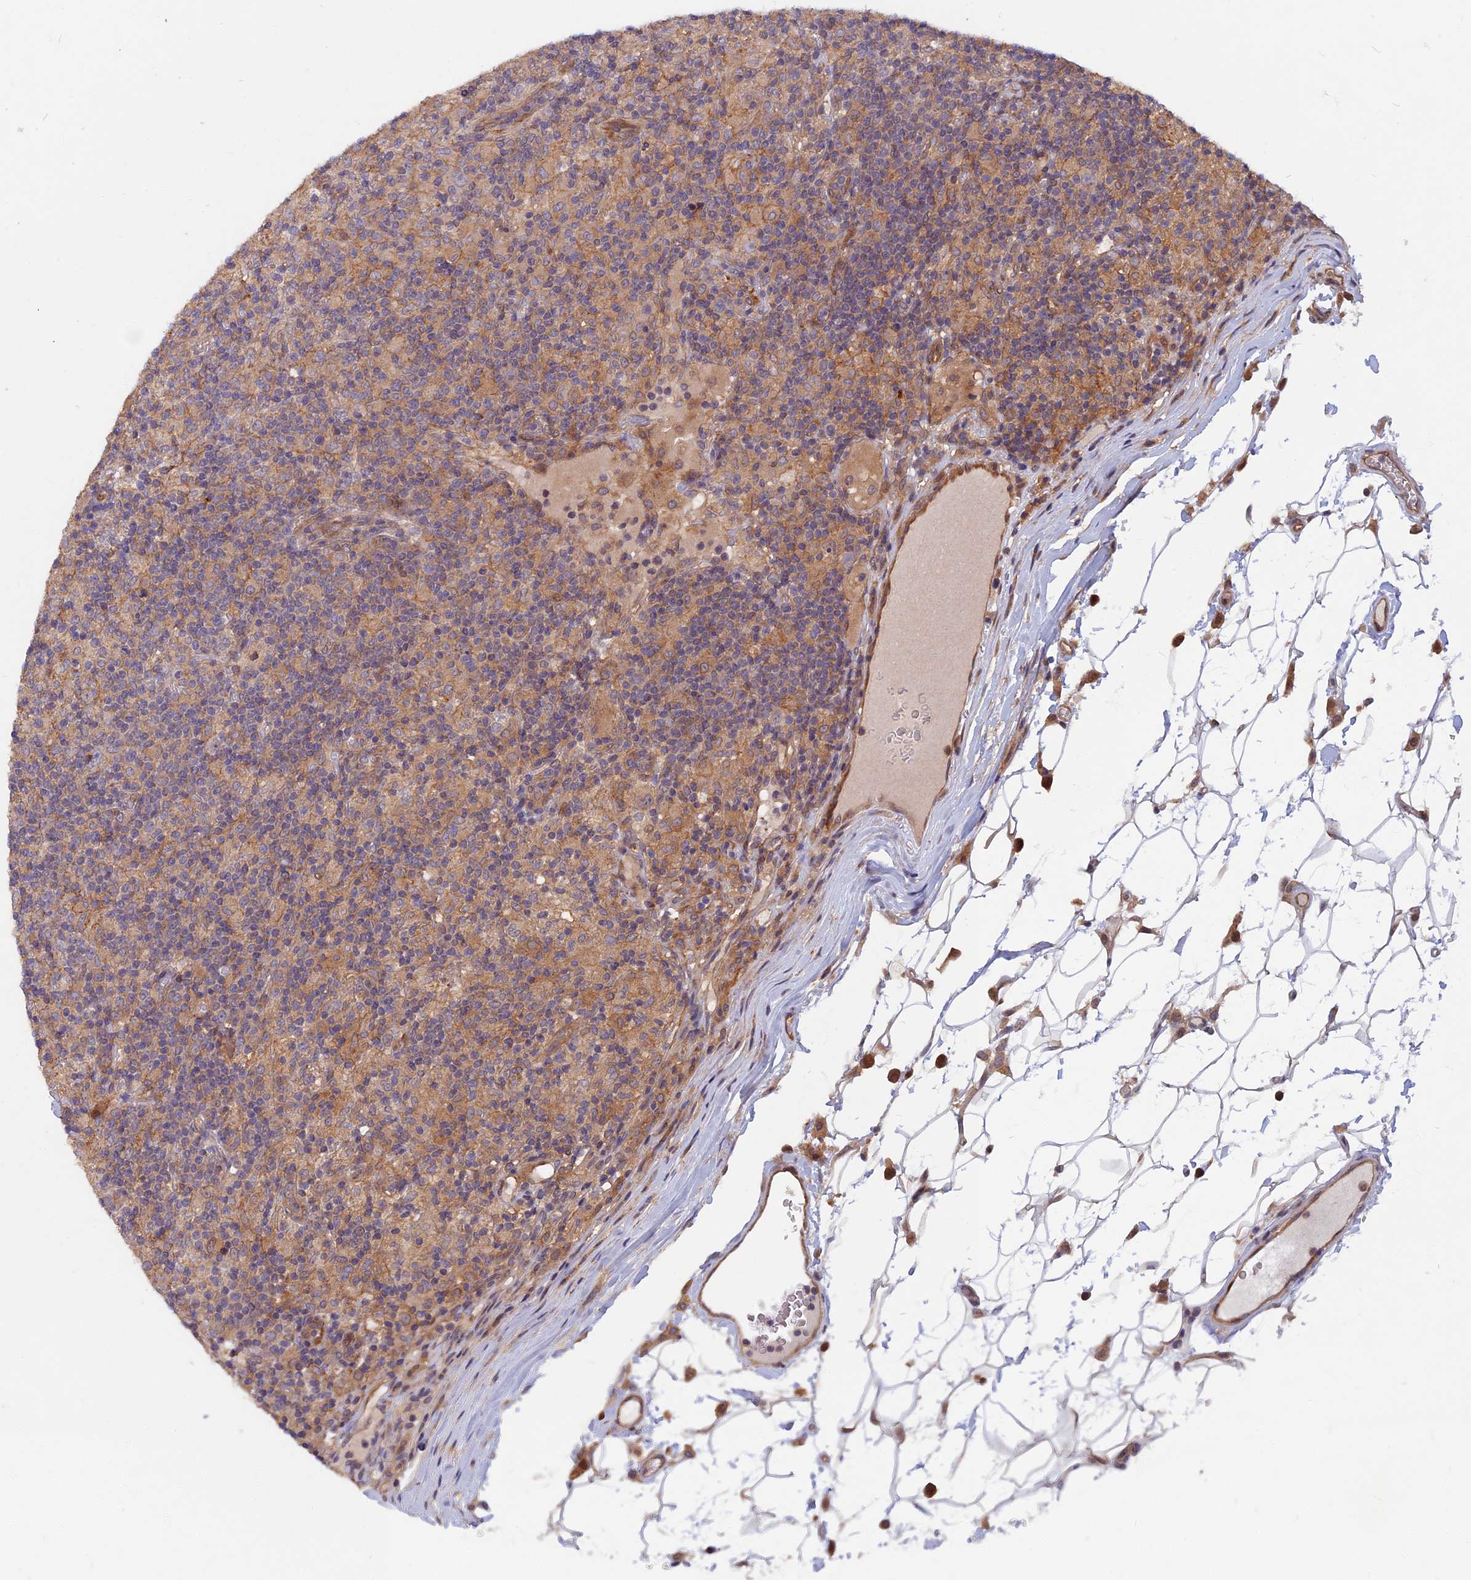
{"staining": {"intensity": "negative", "quantity": "none", "location": "none"}, "tissue": "lymphoma", "cell_type": "Tumor cells", "image_type": "cancer", "snomed": [{"axis": "morphology", "description": "Hodgkin's disease, NOS"}, {"axis": "topography", "description": "Lymph node"}], "caption": "Tumor cells are negative for brown protein staining in Hodgkin's disease. Brightfield microscopy of immunohistochemistry stained with DAB (3,3'-diaminobenzidine) (brown) and hematoxylin (blue), captured at high magnification.", "gene": "SPG11", "patient": {"sex": "male", "age": 70}}